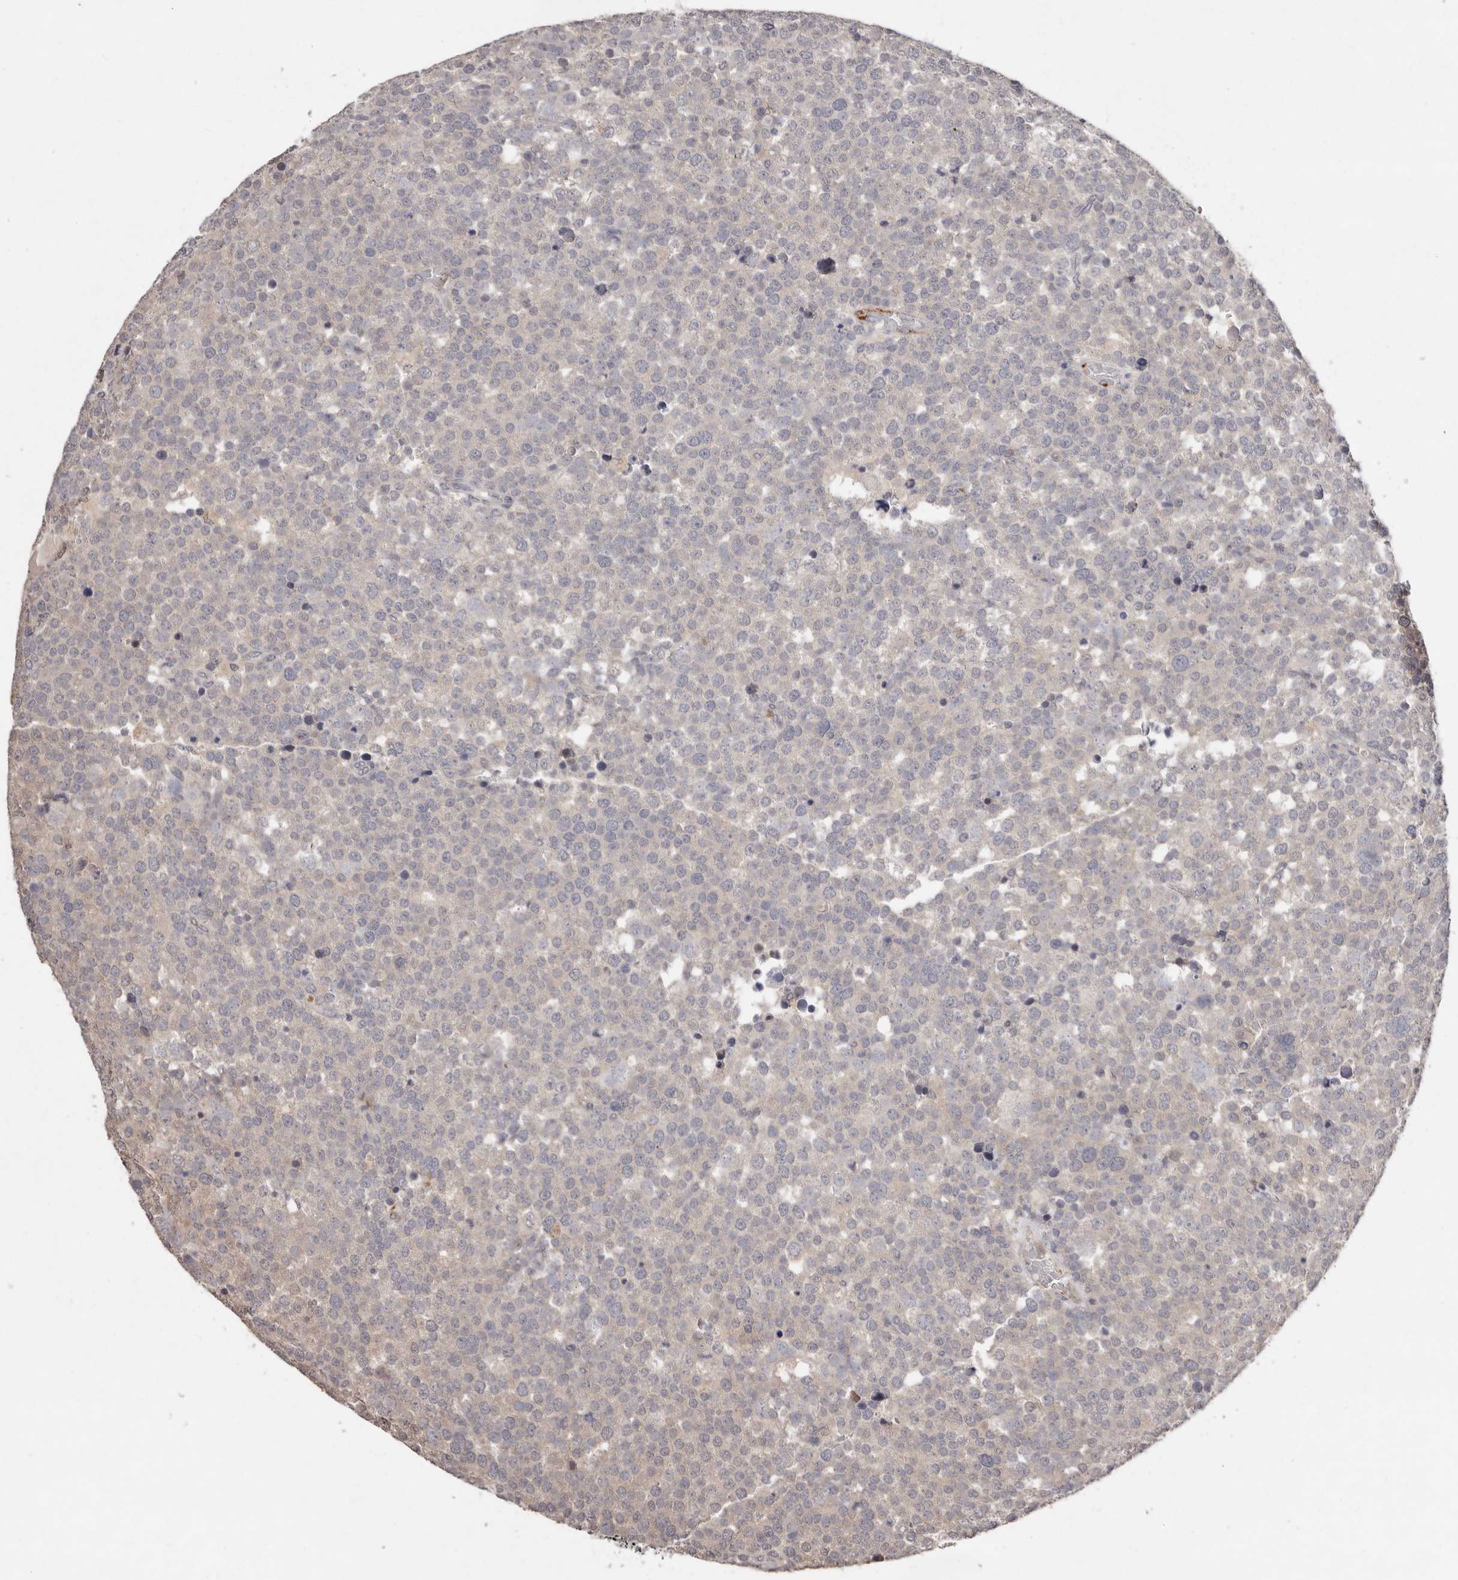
{"staining": {"intensity": "negative", "quantity": "none", "location": "none"}, "tissue": "testis cancer", "cell_type": "Tumor cells", "image_type": "cancer", "snomed": [{"axis": "morphology", "description": "Seminoma, NOS"}, {"axis": "topography", "description": "Testis"}], "caption": "High magnification brightfield microscopy of seminoma (testis) stained with DAB (3,3'-diaminobenzidine) (brown) and counterstained with hematoxylin (blue): tumor cells show no significant expression.", "gene": "SULT1E1", "patient": {"sex": "male", "age": 71}}